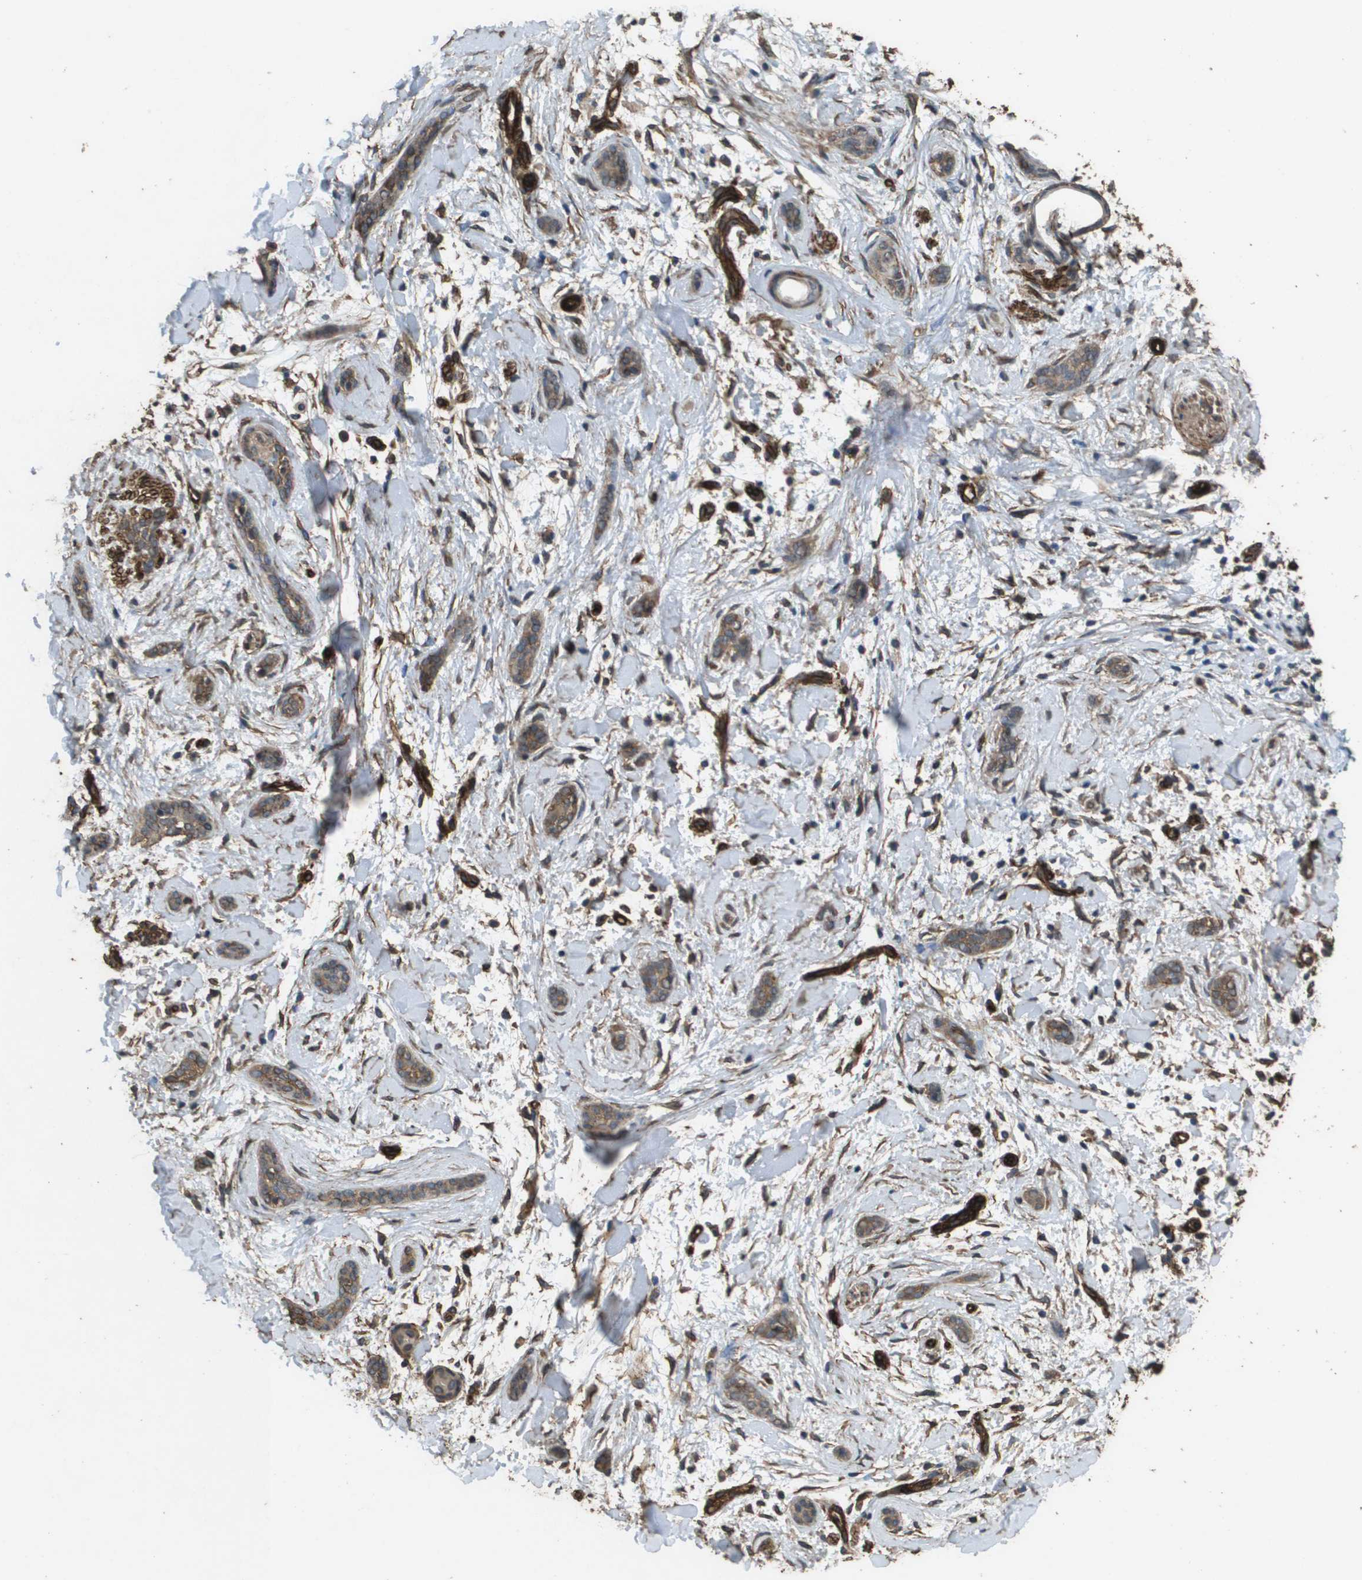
{"staining": {"intensity": "moderate", "quantity": ">75%", "location": "cytoplasmic/membranous"}, "tissue": "skin cancer", "cell_type": "Tumor cells", "image_type": "cancer", "snomed": [{"axis": "morphology", "description": "Basal cell carcinoma"}, {"axis": "morphology", "description": "Adnexal tumor, benign"}, {"axis": "topography", "description": "Skin"}], "caption": "About >75% of tumor cells in skin cancer (basal cell carcinoma) show moderate cytoplasmic/membranous protein positivity as visualized by brown immunohistochemical staining.", "gene": "AAMP", "patient": {"sex": "female", "age": 42}}